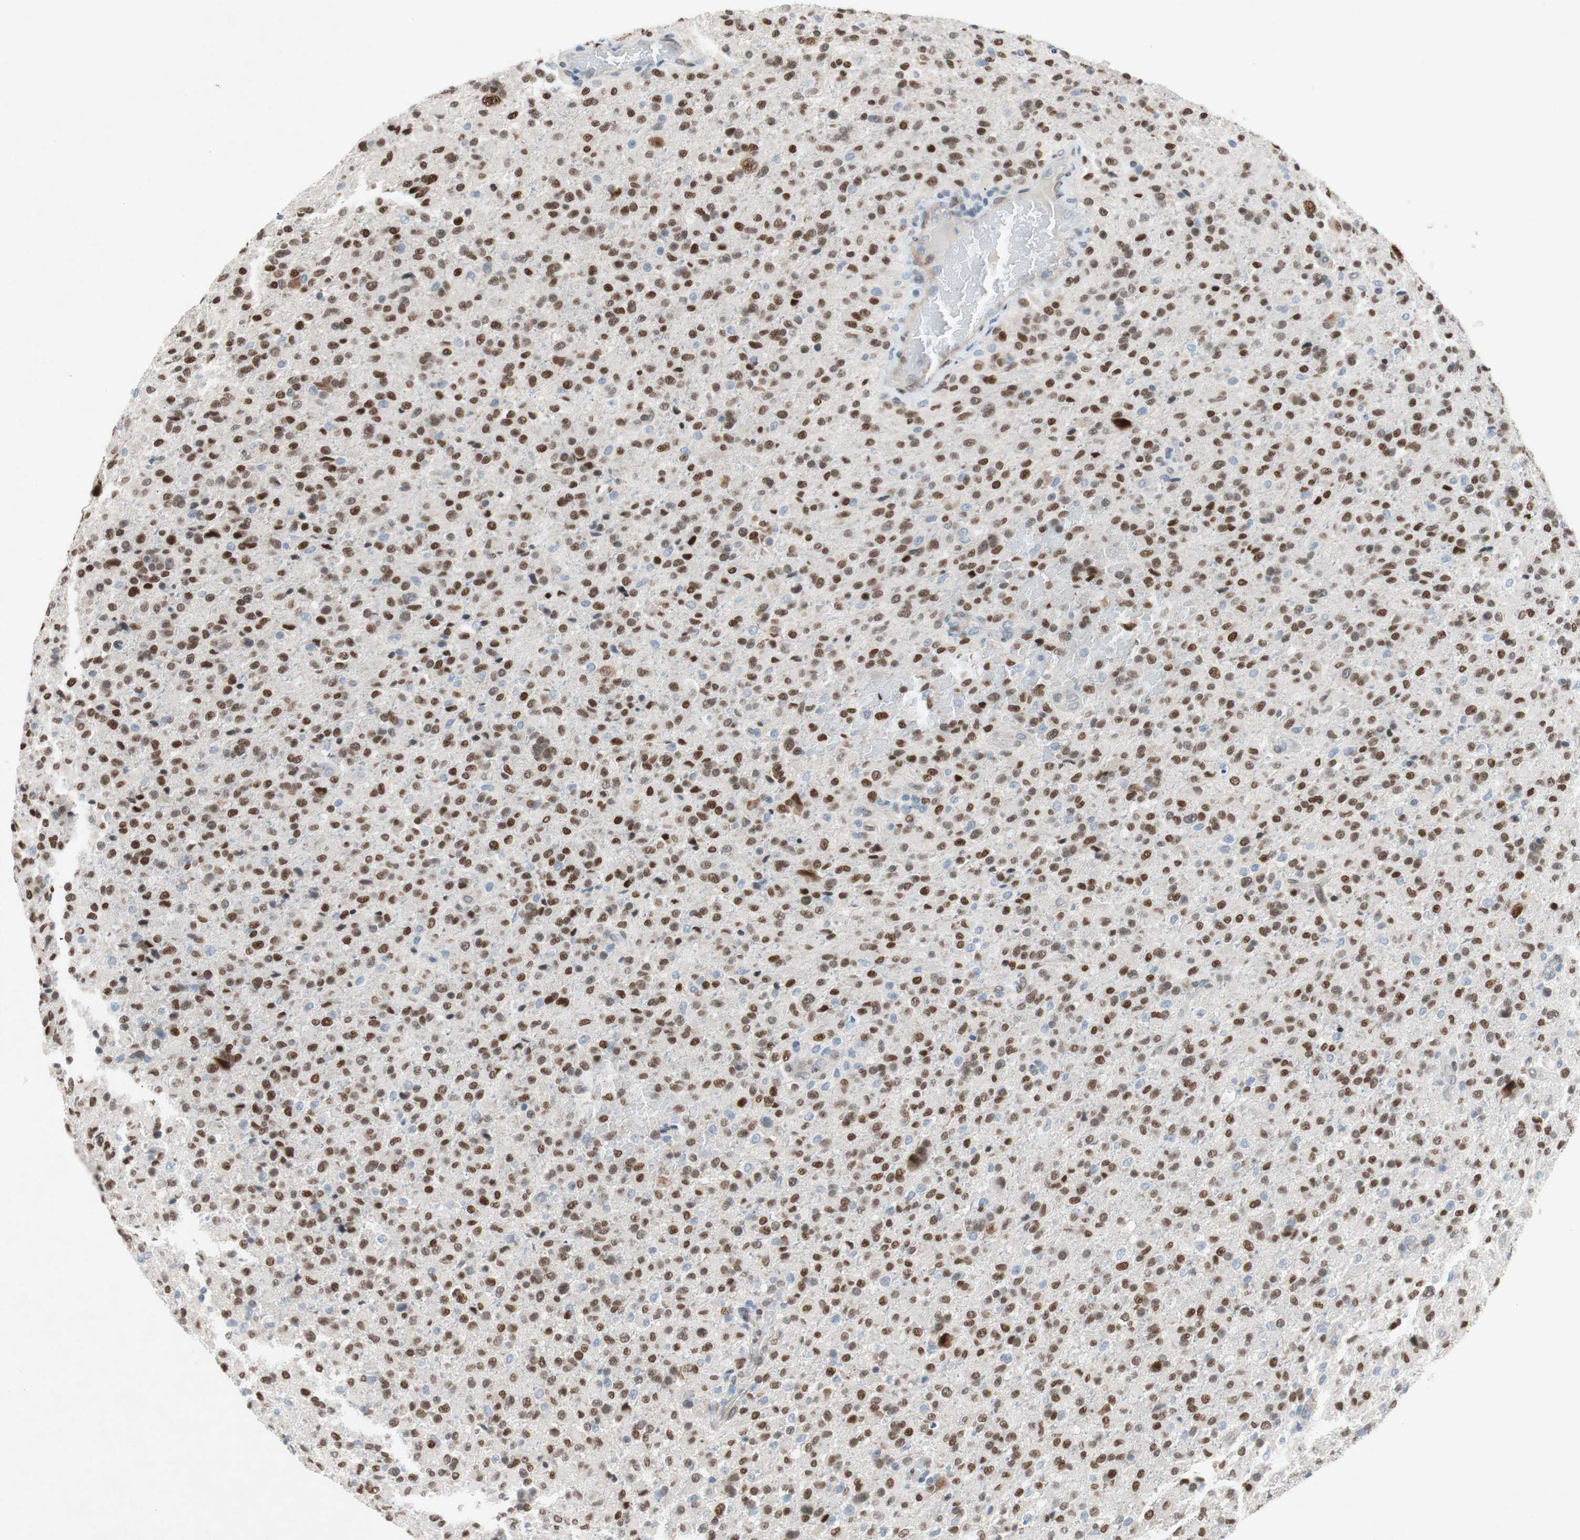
{"staining": {"intensity": "strong", "quantity": ">75%", "location": "nuclear"}, "tissue": "glioma", "cell_type": "Tumor cells", "image_type": "cancer", "snomed": [{"axis": "morphology", "description": "Glioma, malignant, High grade"}, {"axis": "topography", "description": "Brain"}], "caption": "Immunohistochemical staining of malignant high-grade glioma demonstrates high levels of strong nuclear protein staining in about >75% of tumor cells. (IHC, brightfield microscopy, high magnification).", "gene": "ARNT2", "patient": {"sex": "male", "age": 71}}